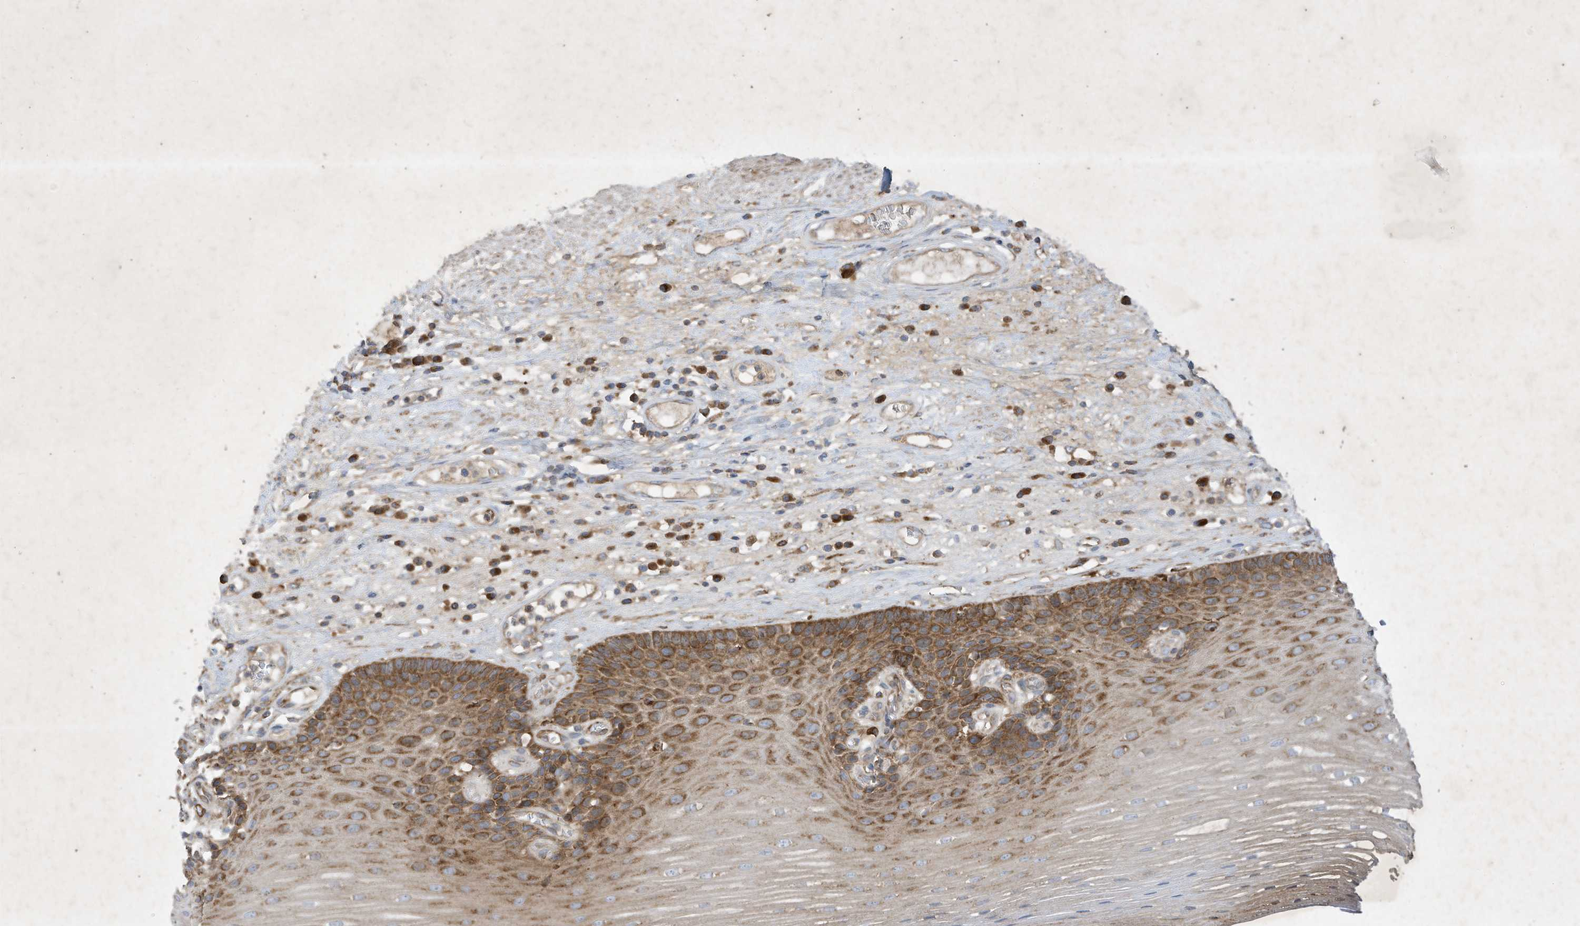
{"staining": {"intensity": "moderate", "quantity": "25%-75%", "location": "cytoplasmic/membranous"}, "tissue": "esophagus", "cell_type": "Squamous epithelial cells", "image_type": "normal", "snomed": [{"axis": "morphology", "description": "Normal tissue, NOS"}, {"axis": "topography", "description": "Esophagus"}], "caption": "Normal esophagus shows moderate cytoplasmic/membranous positivity in approximately 25%-75% of squamous epithelial cells.", "gene": "SYNJ2", "patient": {"sex": "male", "age": 62}}